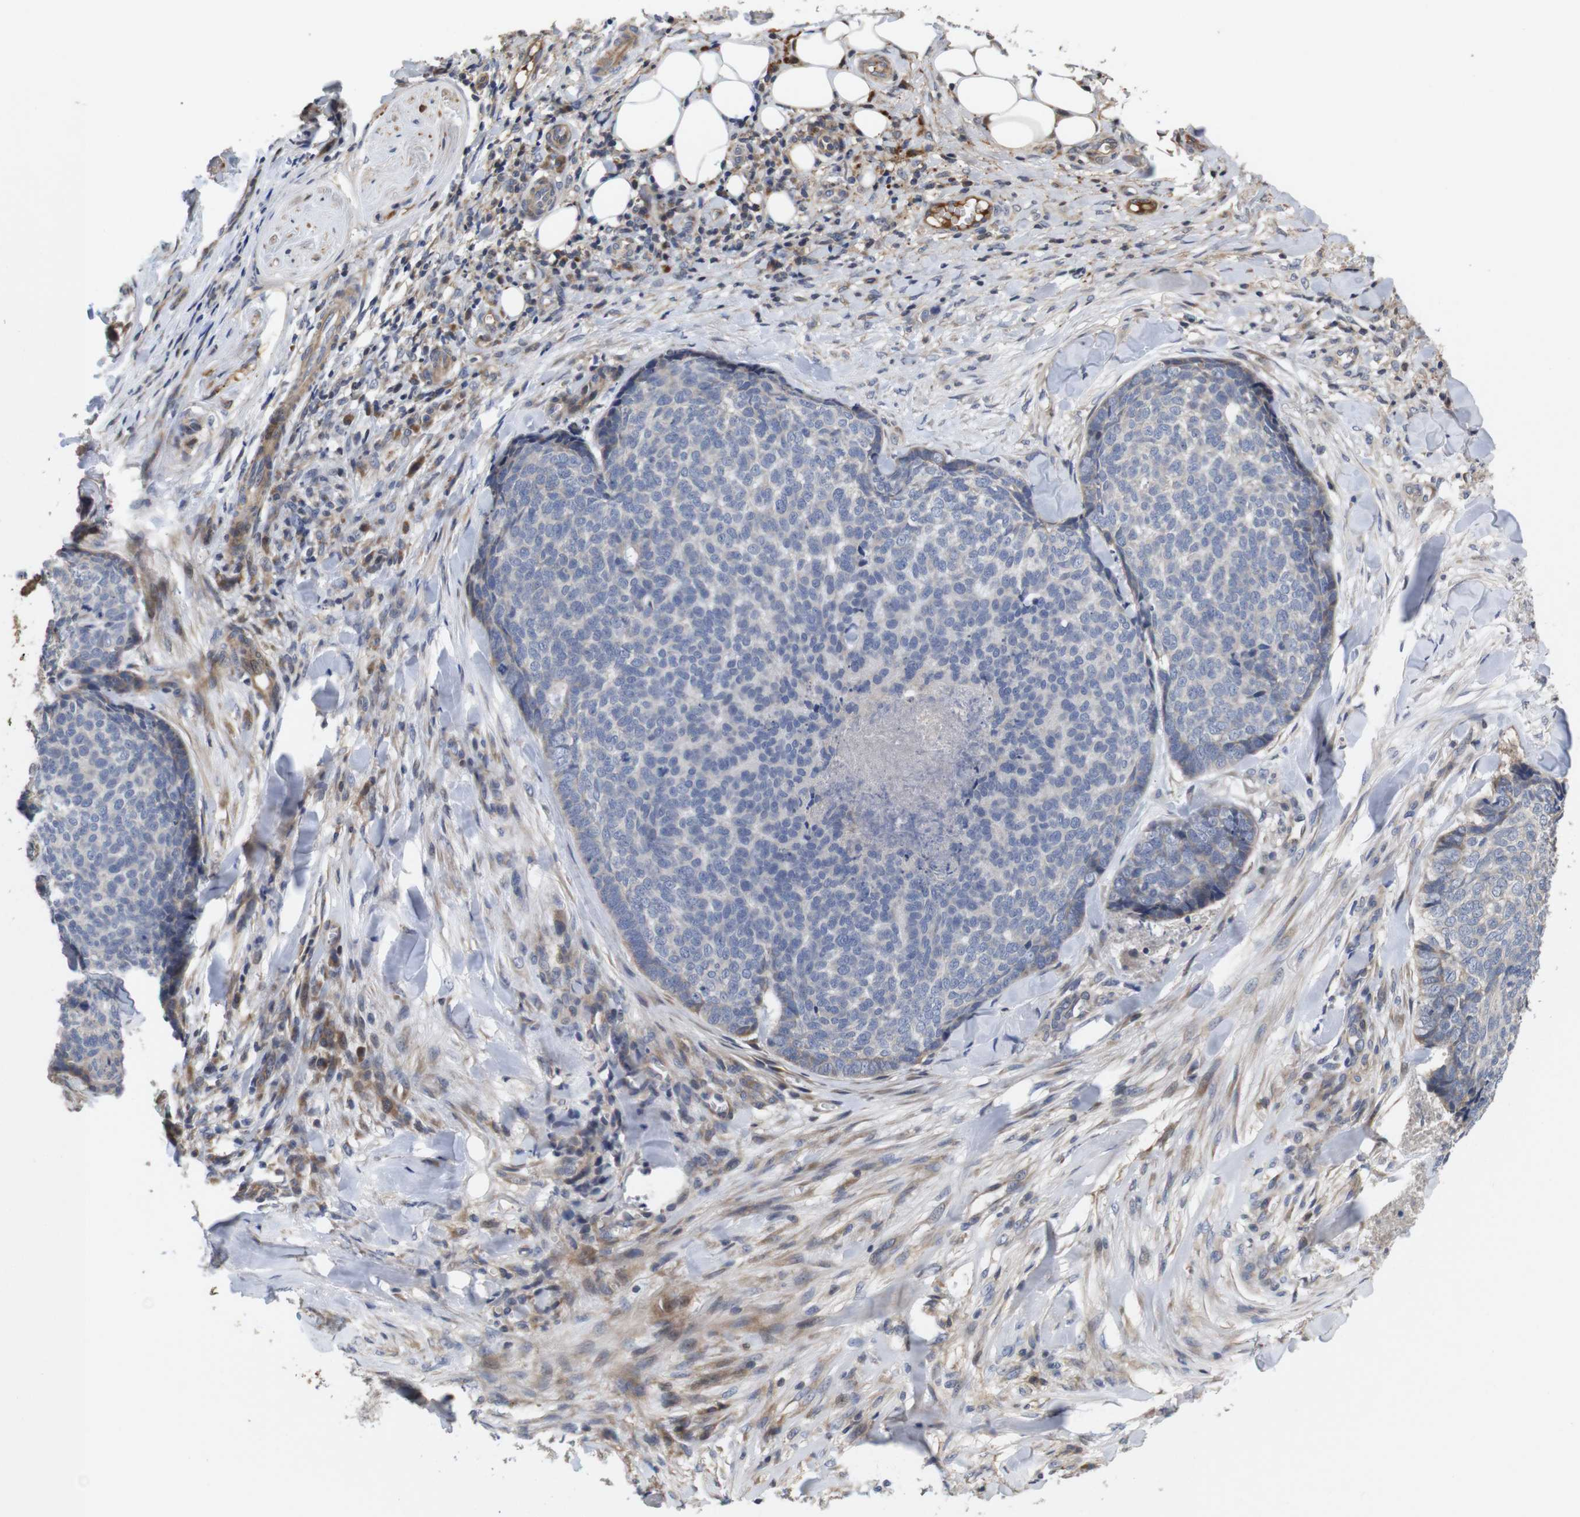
{"staining": {"intensity": "negative", "quantity": "none", "location": "none"}, "tissue": "skin cancer", "cell_type": "Tumor cells", "image_type": "cancer", "snomed": [{"axis": "morphology", "description": "Basal cell carcinoma"}, {"axis": "topography", "description": "Skin"}], "caption": "This is a image of immunohistochemistry (IHC) staining of basal cell carcinoma (skin), which shows no staining in tumor cells.", "gene": "SPRY3", "patient": {"sex": "male", "age": 84}}